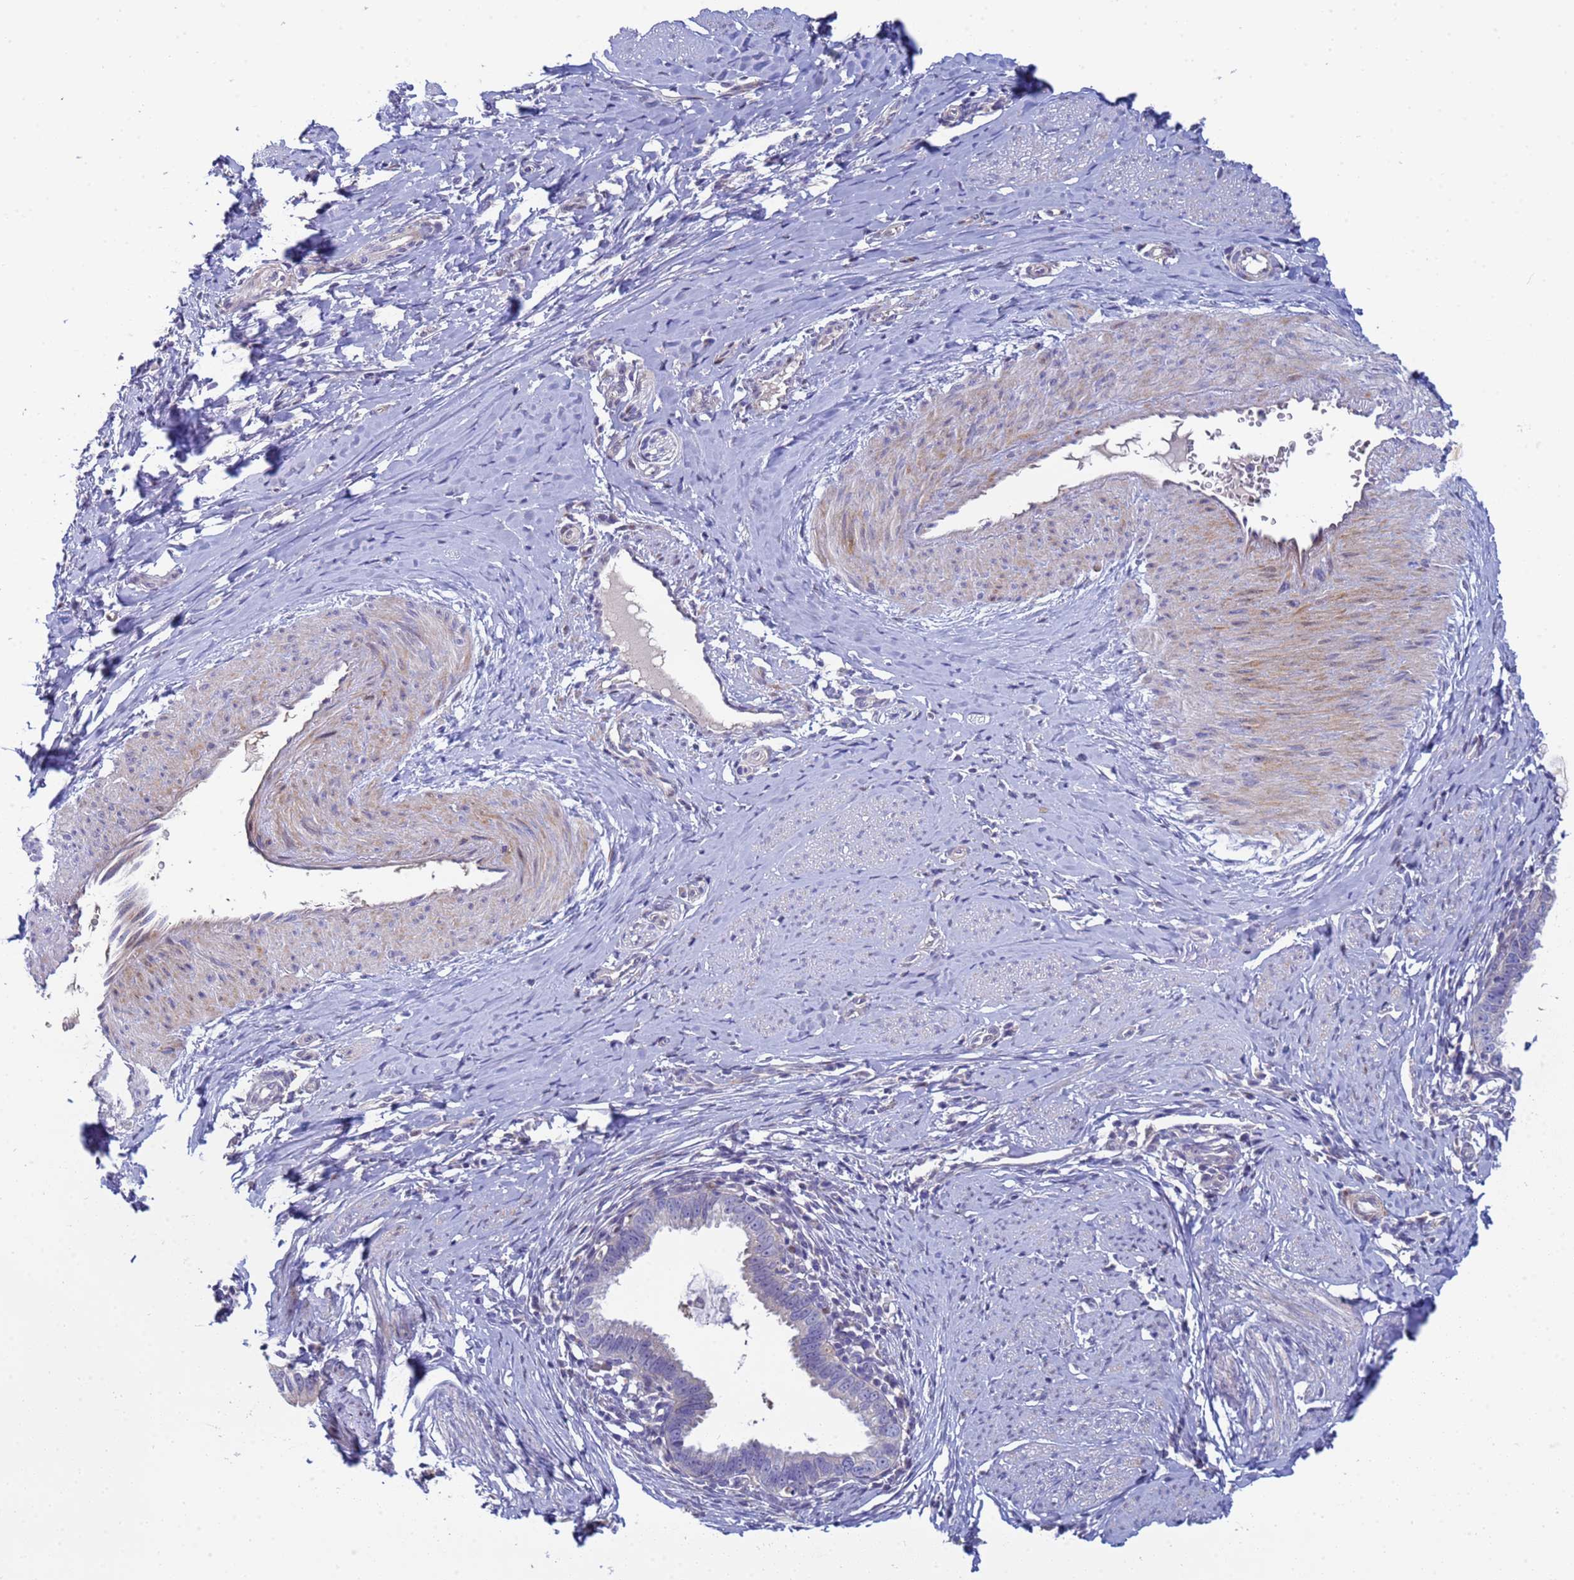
{"staining": {"intensity": "negative", "quantity": "none", "location": "none"}, "tissue": "cervical cancer", "cell_type": "Tumor cells", "image_type": "cancer", "snomed": [{"axis": "morphology", "description": "Adenocarcinoma, NOS"}, {"axis": "topography", "description": "Cervix"}], "caption": "Cervical adenocarcinoma was stained to show a protein in brown. There is no significant positivity in tumor cells.", "gene": "PPP6R1", "patient": {"sex": "female", "age": 36}}